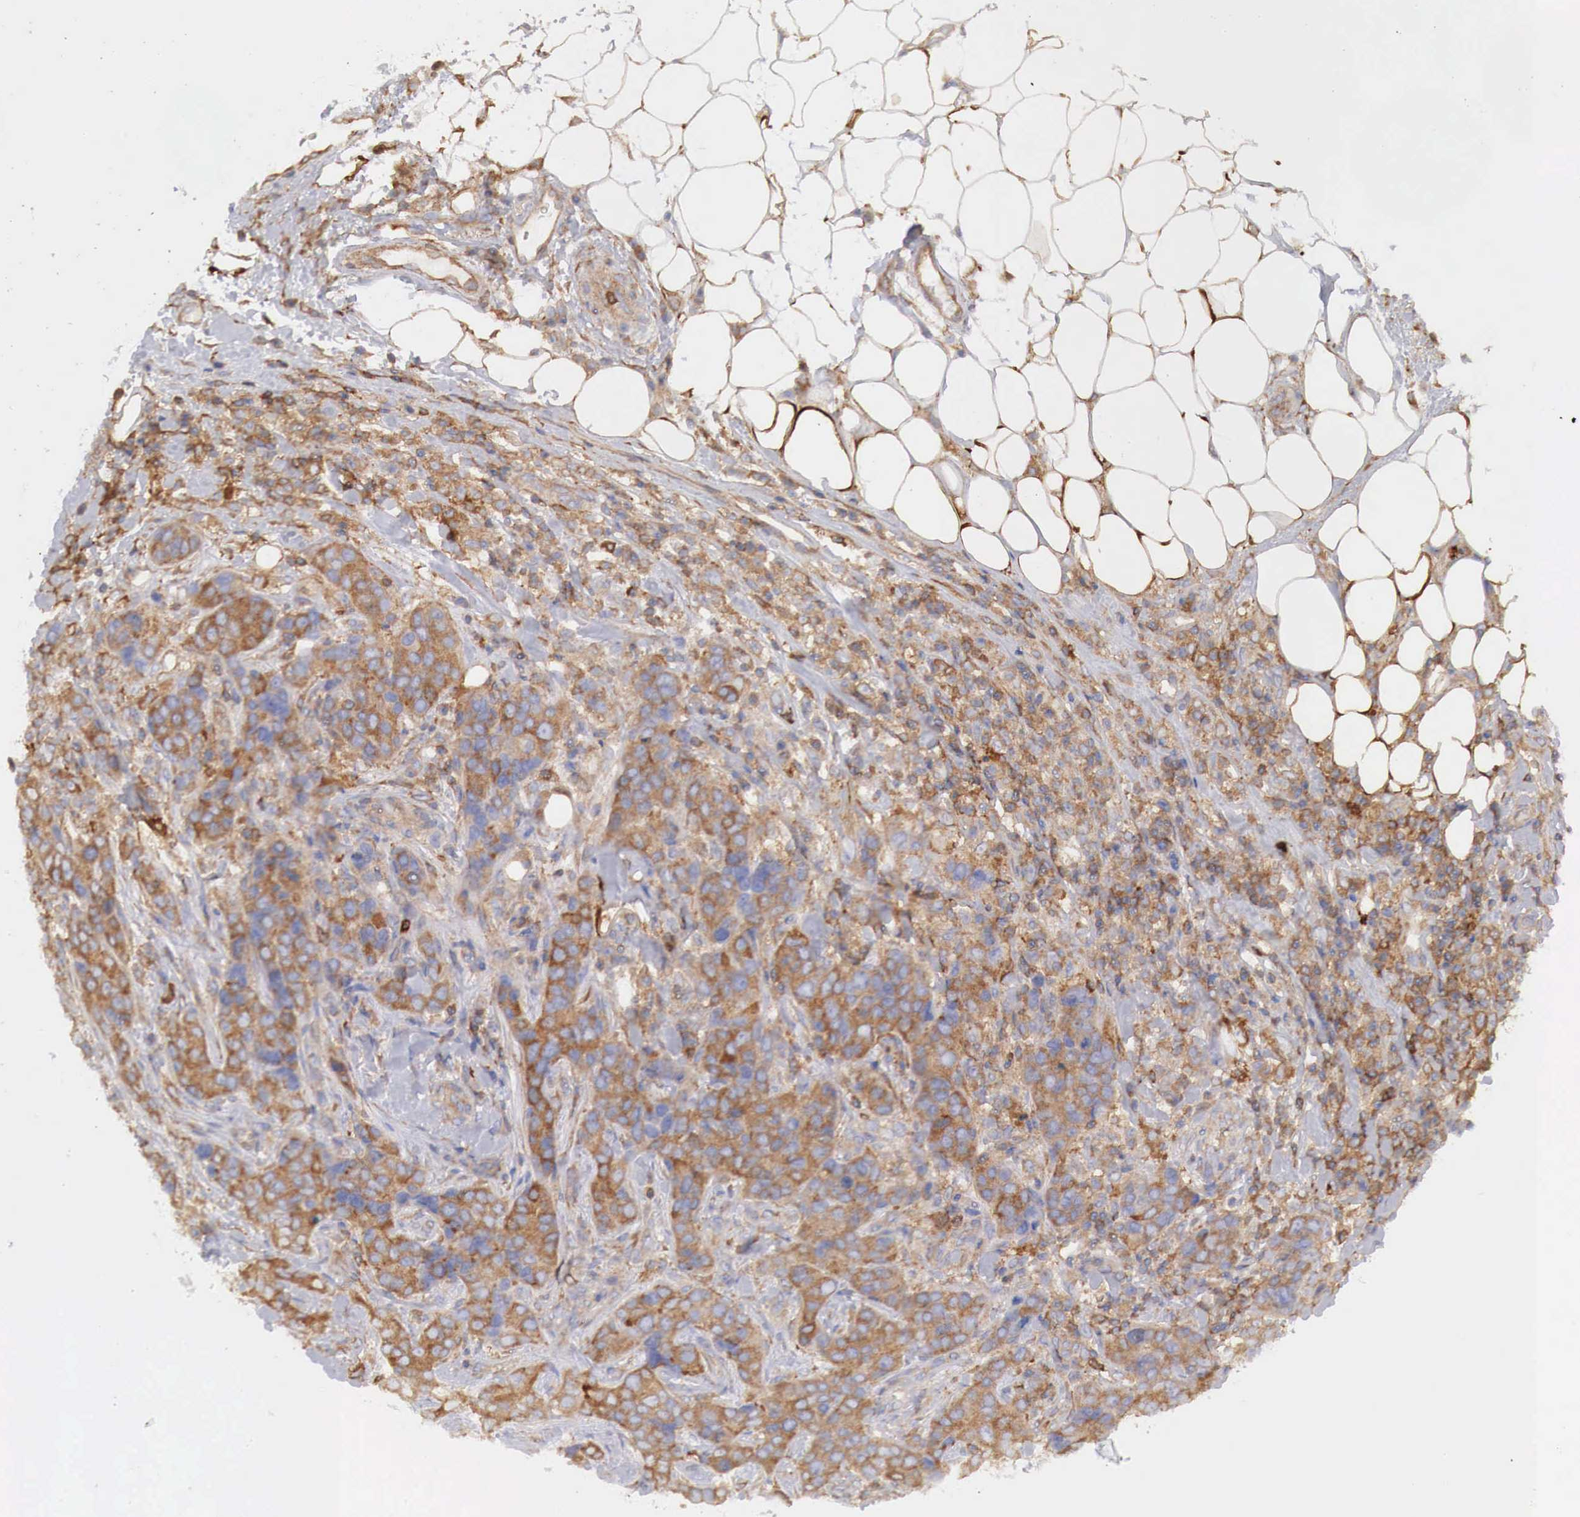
{"staining": {"intensity": "moderate", "quantity": ">75%", "location": "cytoplasmic/membranous"}, "tissue": "breast cancer", "cell_type": "Tumor cells", "image_type": "cancer", "snomed": [{"axis": "morphology", "description": "Duct carcinoma"}, {"axis": "topography", "description": "Breast"}], "caption": "Immunohistochemical staining of breast cancer reveals moderate cytoplasmic/membranous protein staining in about >75% of tumor cells.", "gene": "G6PD", "patient": {"sex": "female", "age": 91}}